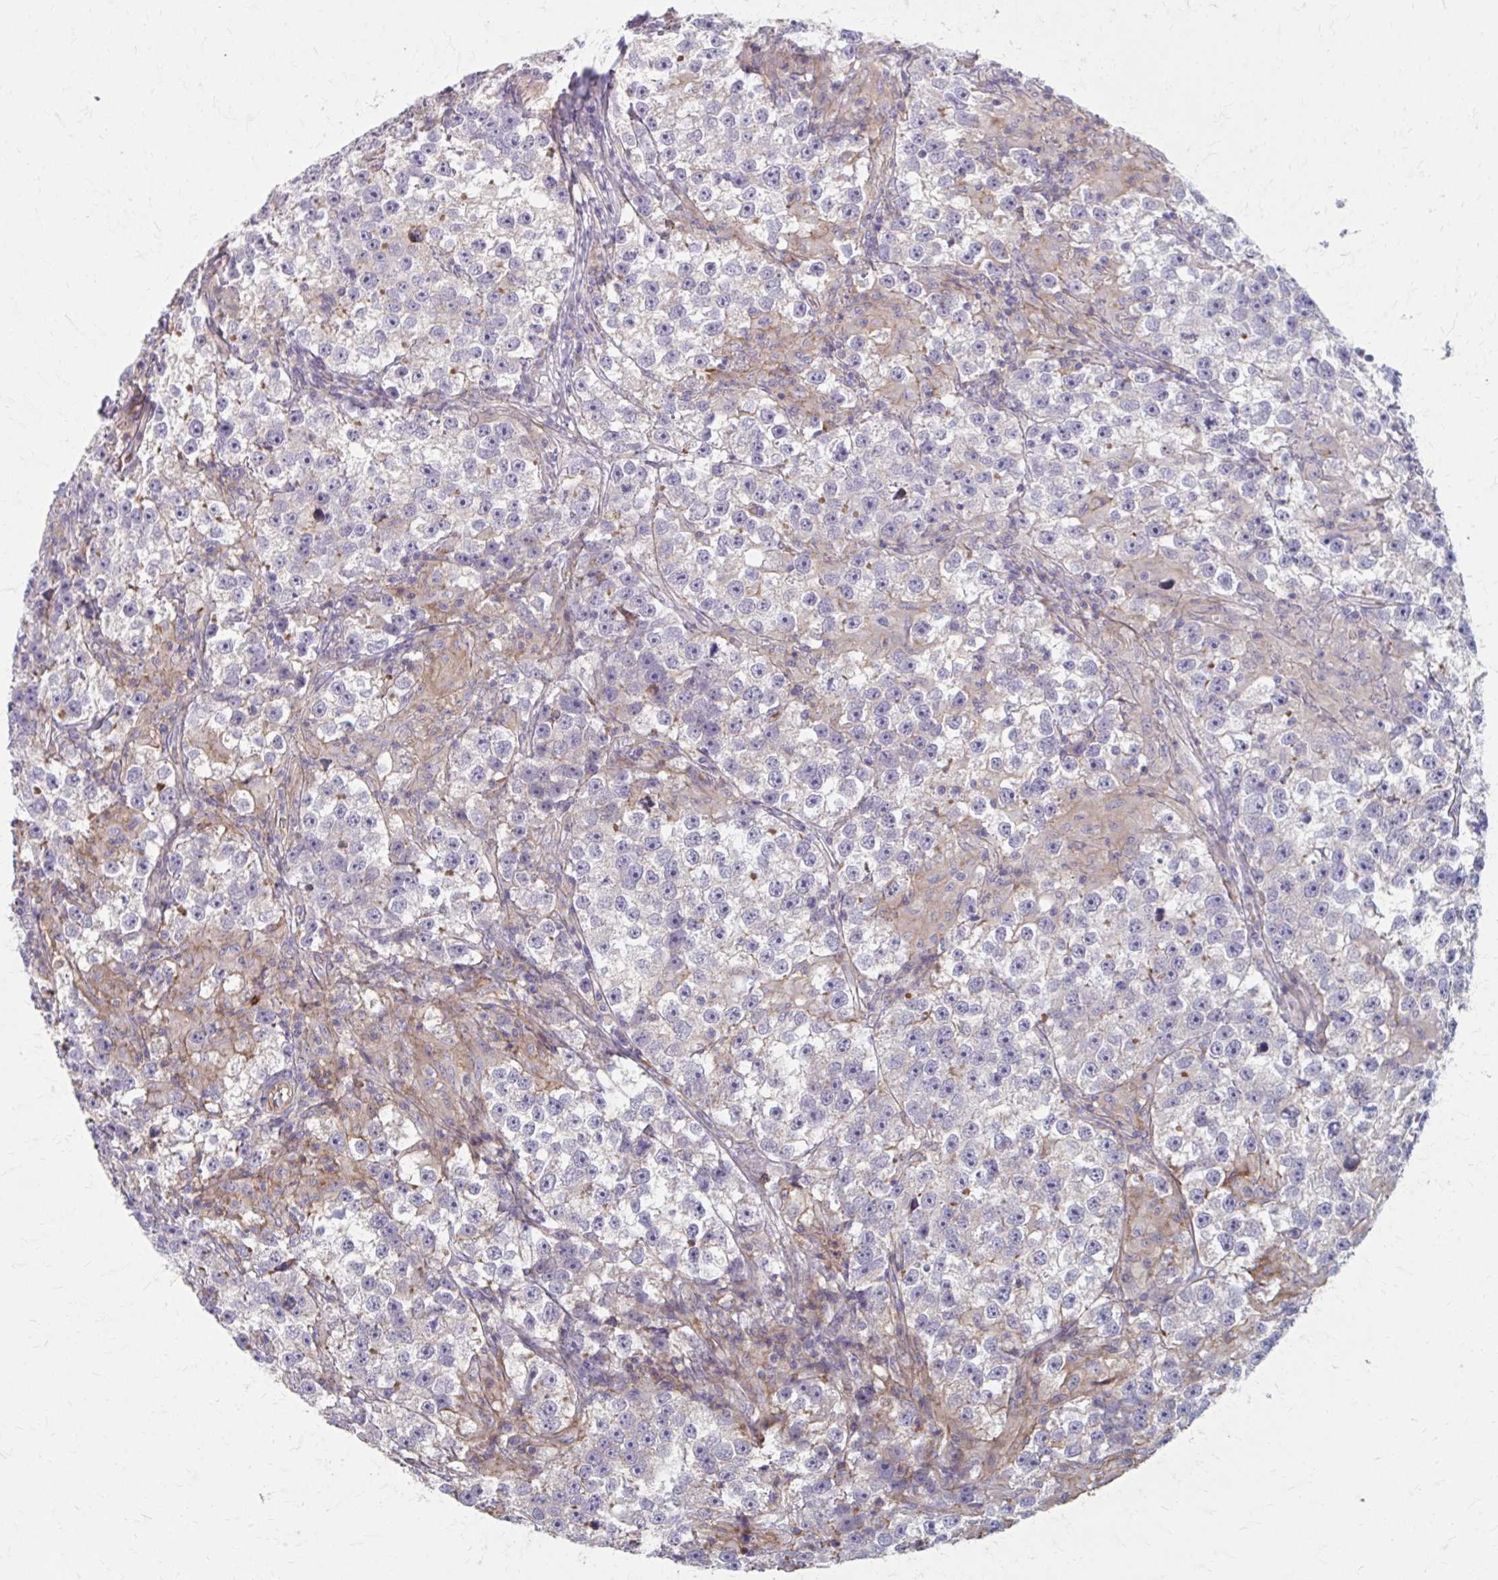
{"staining": {"intensity": "negative", "quantity": "none", "location": "none"}, "tissue": "testis cancer", "cell_type": "Tumor cells", "image_type": "cancer", "snomed": [{"axis": "morphology", "description": "Seminoma, NOS"}, {"axis": "topography", "description": "Testis"}], "caption": "Immunohistochemistry histopathology image of neoplastic tissue: testis seminoma stained with DAB (3,3'-diaminobenzidine) exhibits no significant protein expression in tumor cells. Nuclei are stained in blue.", "gene": "MMP14", "patient": {"sex": "male", "age": 46}}